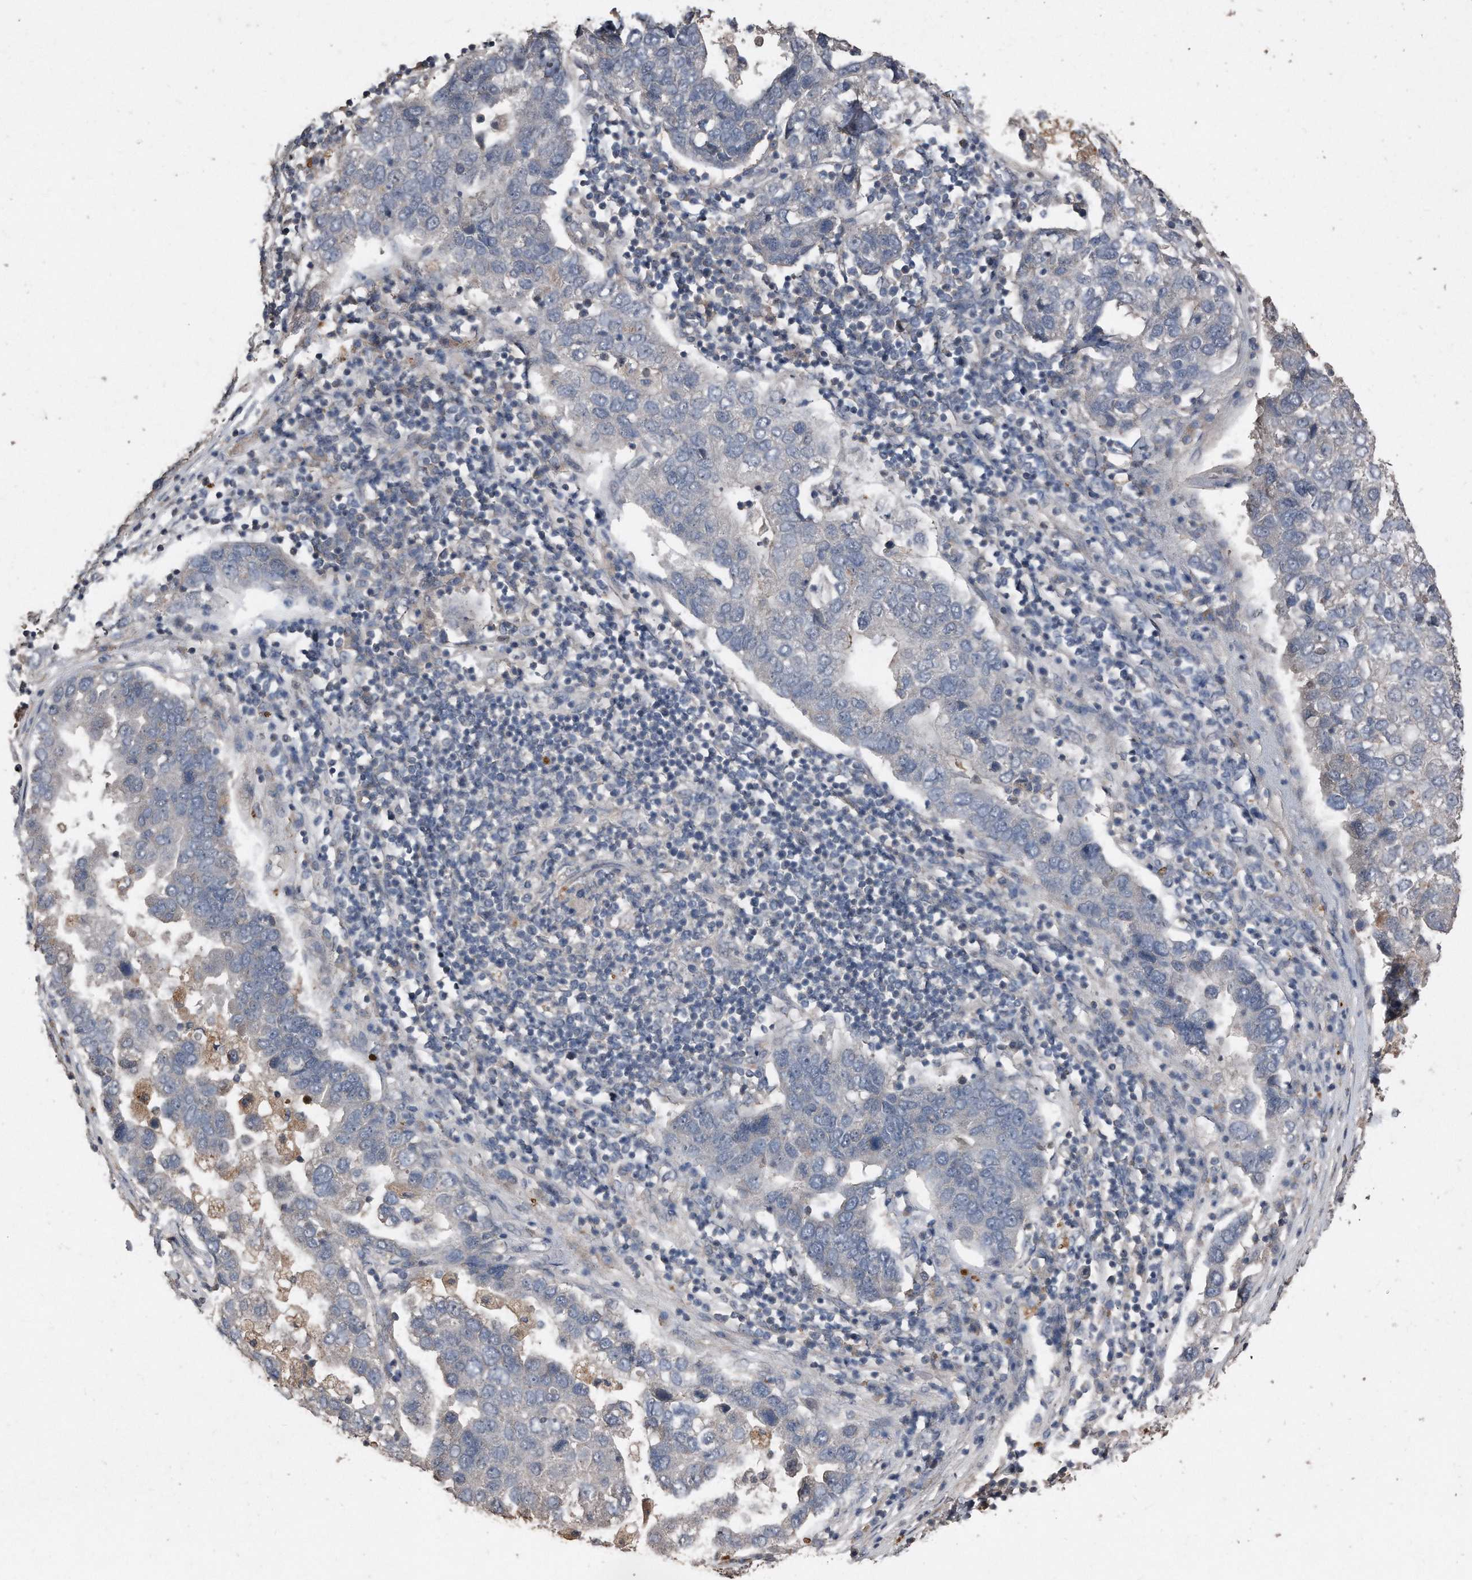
{"staining": {"intensity": "negative", "quantity": "none", "location": "none"}, "tissue": "pancreatic cancer", "cell_type": "Tumor cells", "image_type": "cancer", "snomed": [{"axis": "morphology", "description": "Adenocarcinoma, NOS"}, {"axis": "topography", "description": "Pancreas"}], "caption": "This is an immunohistochemistry (IHC) histopathology image of adenocarcinoma (pancreatic). There is no staining in tumor cells.", "gene": "ANKRD10", "patient": {"sex": "female", "age": 61}}